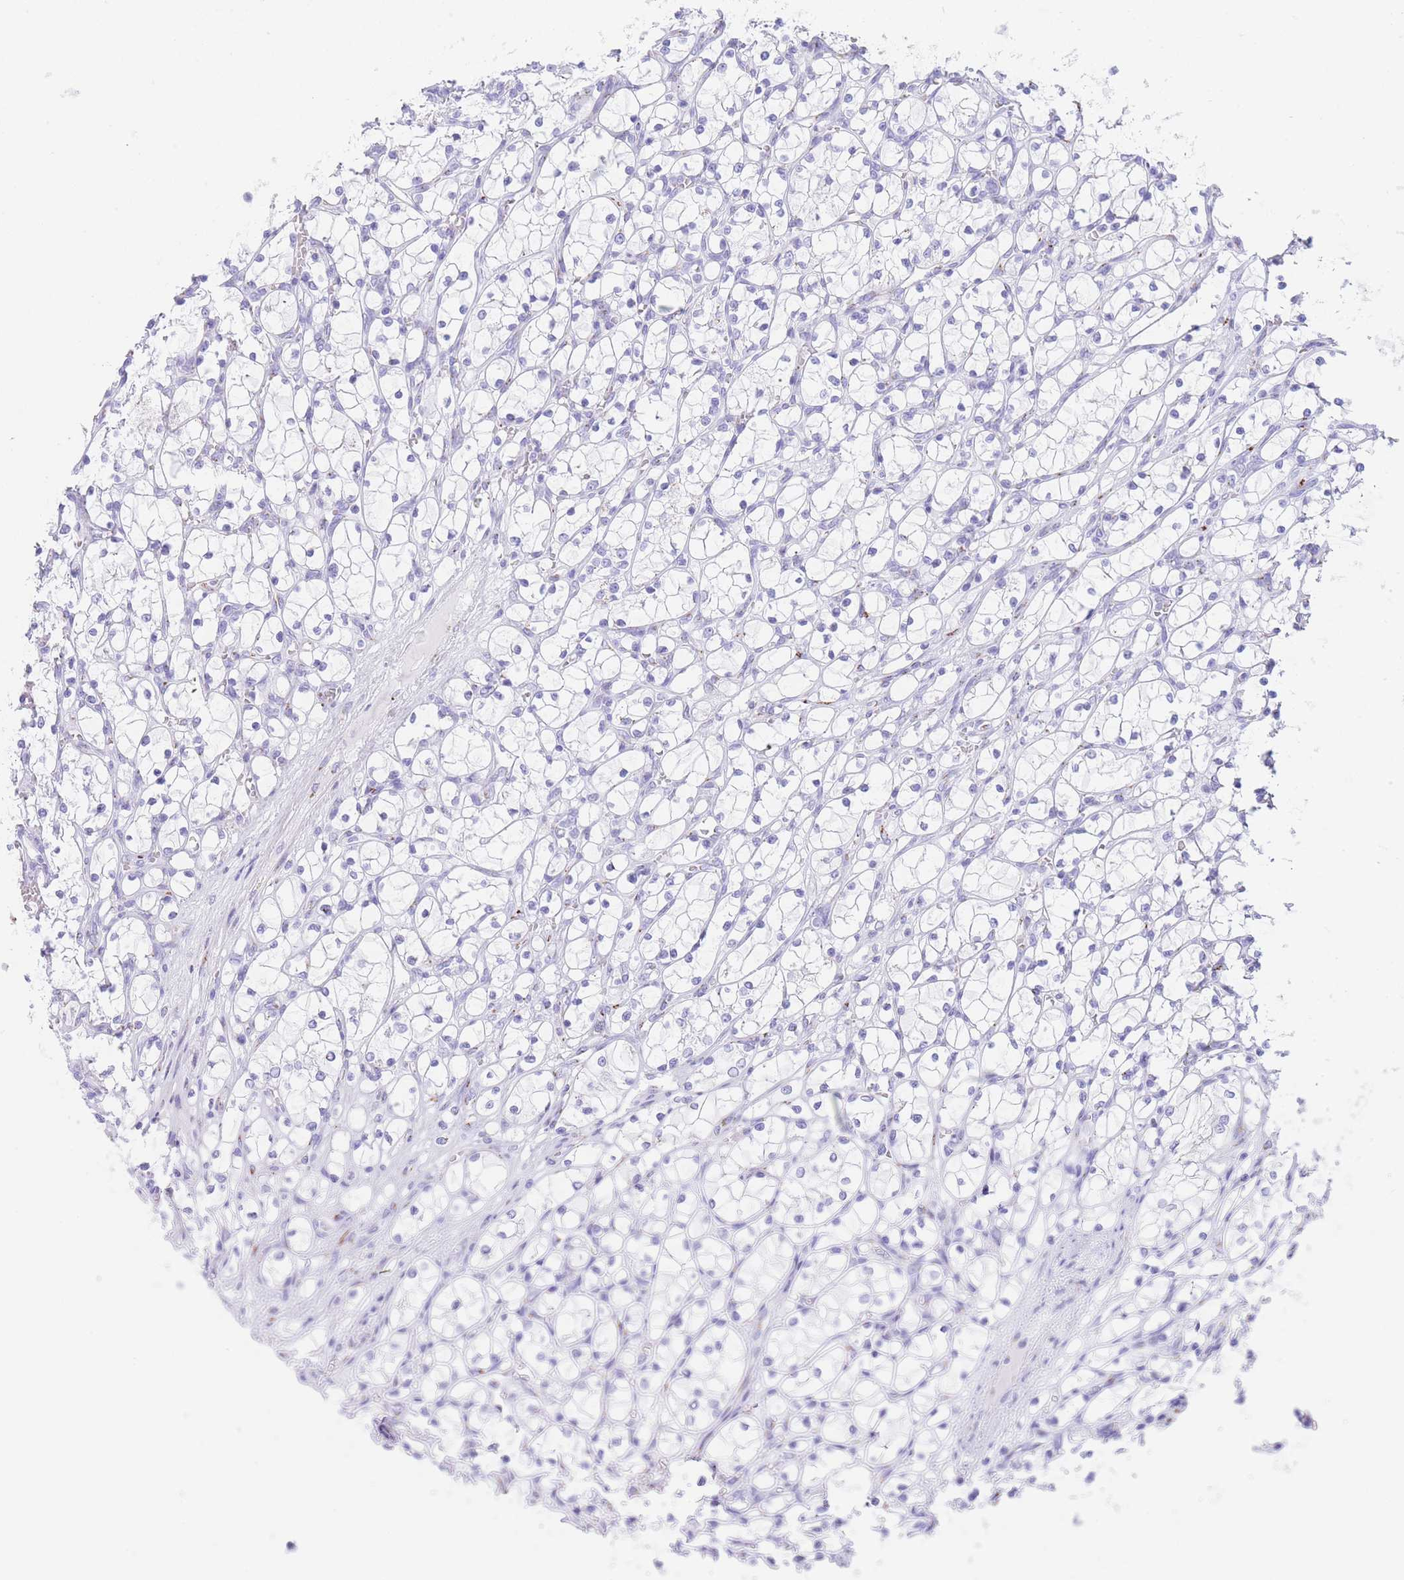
{"staining": {"intensity": "negative", "quantity": "none", "location": "none"}, "tissue": "renal cancer", "cell_type": "Tumor cells", "image_type": "cancer", "snomed": [{"axis": "morphology", "description": "Adenocarcinoma, NOS"}, {"axis": "topography", "description": "Kidney"}], "caption": "Human renal cancer (adenocarcinoma) stained for a protein using IHC shows no expression in tumor cells.", "gene": "FAM3C", "patient": {"sex": "female", "age": 69}}